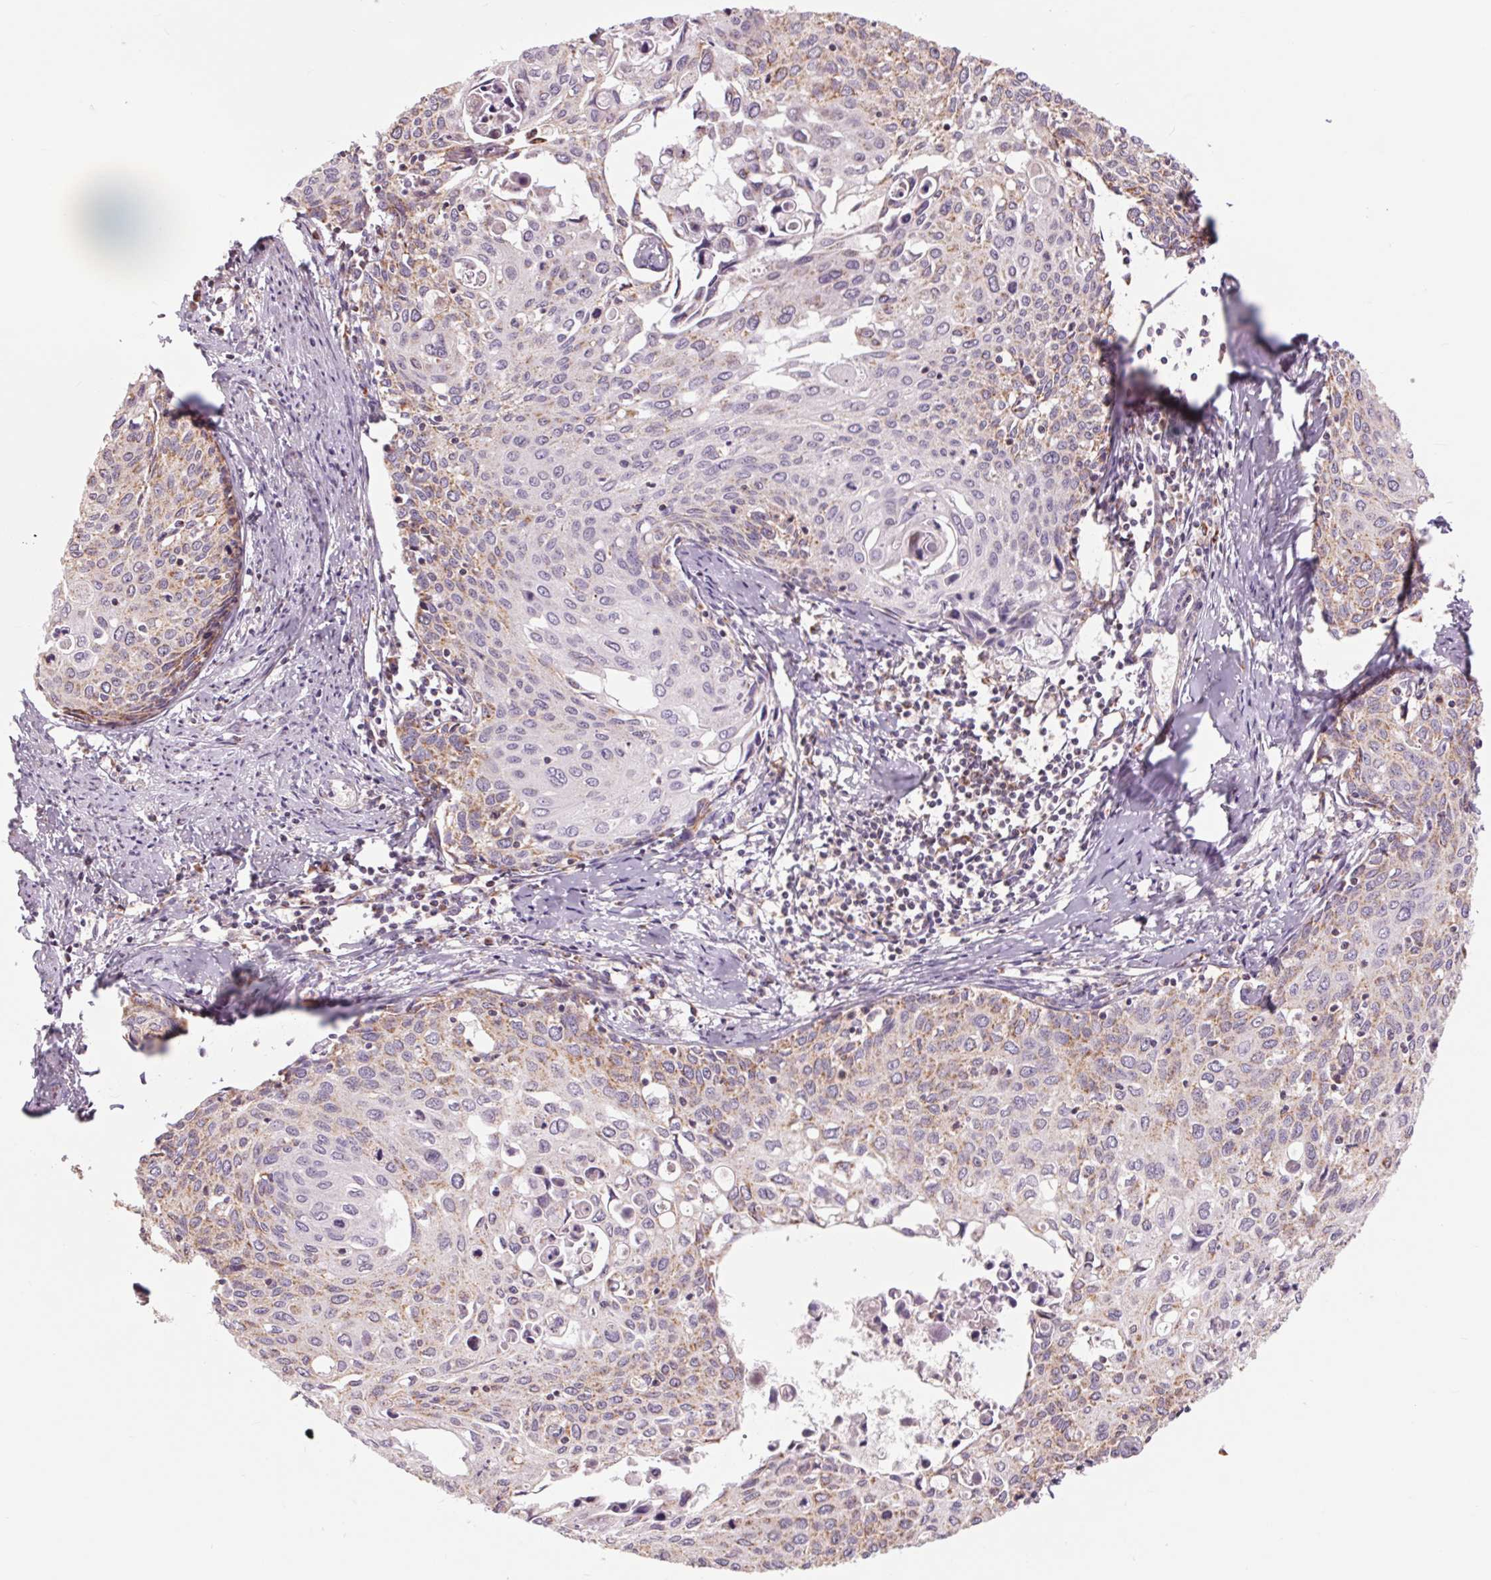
{"staining": {"intensity": "moderate", "quantity": "25%-75%", "location": "cytoplasmic/membranous"}, "tissue": "cervical cancer", "cell_type": "Tumor cells", "image_type": "cancer", "snomed": [{"axis": "morphology", "description": "Squamous cell carcinoma, NOS"}, {"axis": "topography", "description": "Cervix"}], "caption": "Human cervical squamous cell carcinoma stained with a protein marker reveals moderate staining in tumor cells.", "gene": "COX6A1", "patient": {"sex": "female", "age": 62}}